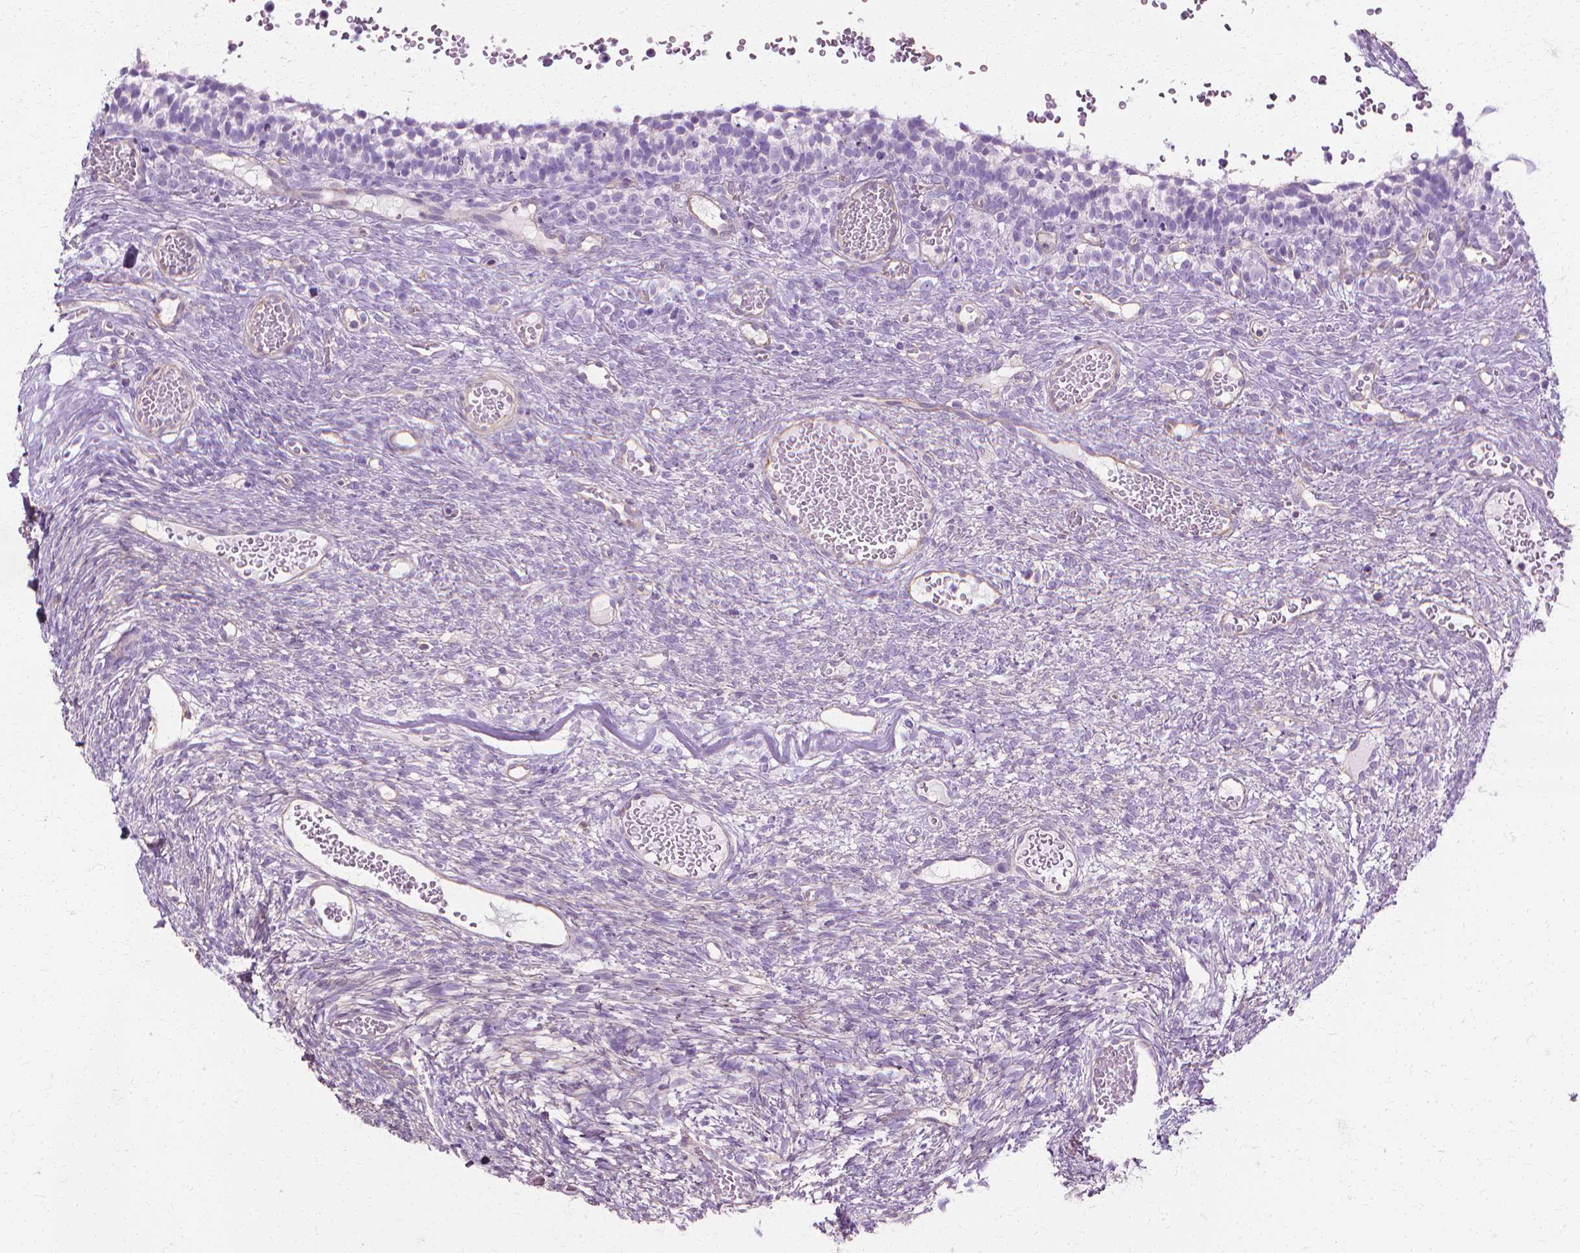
{"staining": {"intensity": "negative", "quantity": "none", "location": "none"}, "tissue": "ovary", "cell_type": "Follicle cells", "image_type": "normal", "snomed": [{"axis": "morphology", "description": "Normal tissue, NOS"}, {"axis": "topography", "description": "Ovary"}], "caption": "DAB (3,3'-diaminobenzidine) immunohistochemical staining of normal ovary demonstrates no significant positivity in follicle cells.", "gene": "CFAP157", "patient": {"sex": "female", "age": 34}}